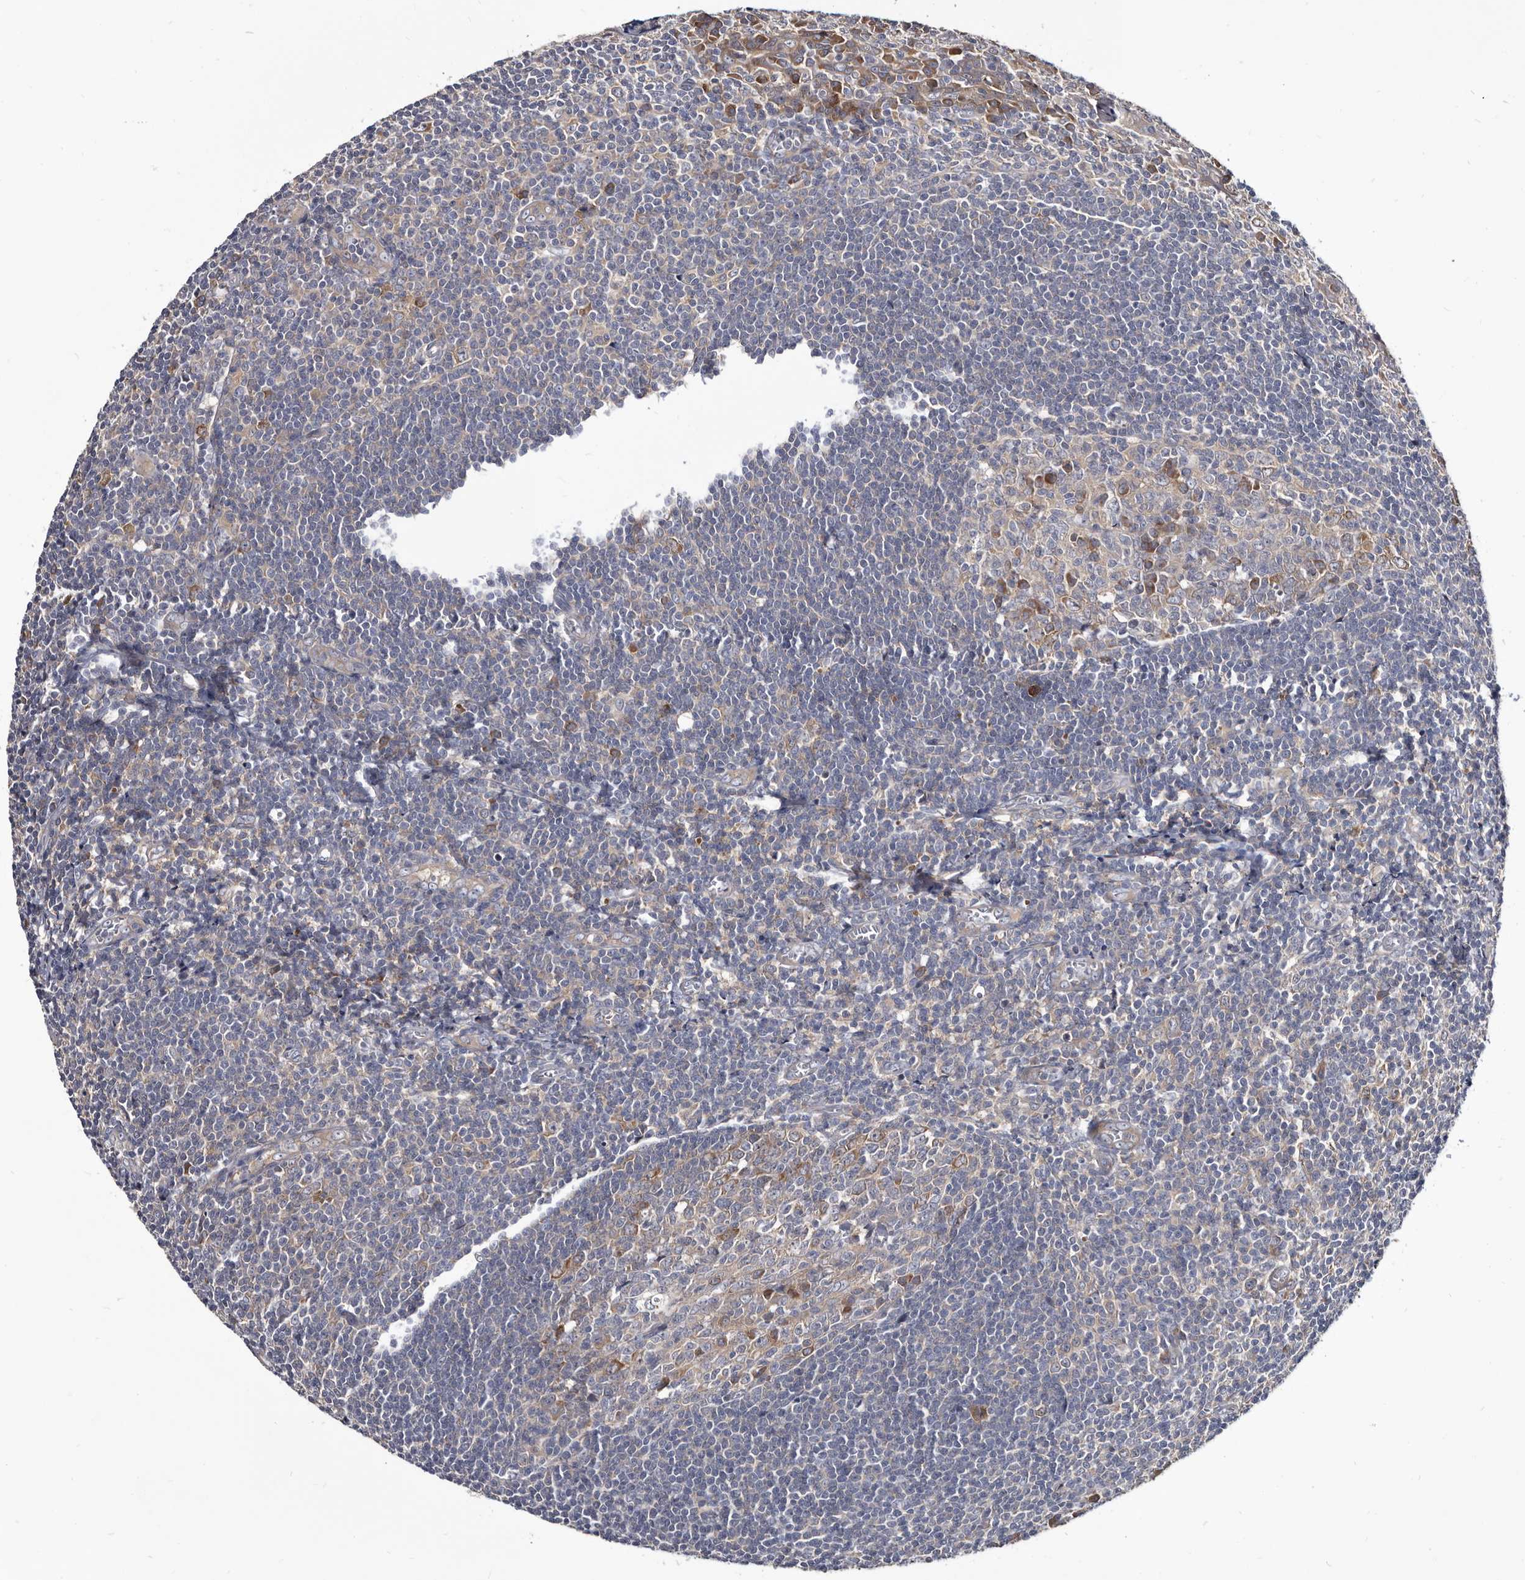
{"staining": {"intensity": "moderate", "quantity": "<25%", "location": "cytoplasmic/membranous"}, "tissue": "tonsil", "cell_type": "Germinal center cells", "image_type": "normal", "snomed": [{"axis": "morphology", "description": "Normal tissue, NOS"}, {"axis": "topography", "description": "Tonsil"}], "caption": "A photomicrograph of tonsil stained for a protein shows moderate cytoplasmic/membranous brown staining in germinal center cells.", "gene": "ABCF2", "patient": {"sex": "male", "age": 27}}